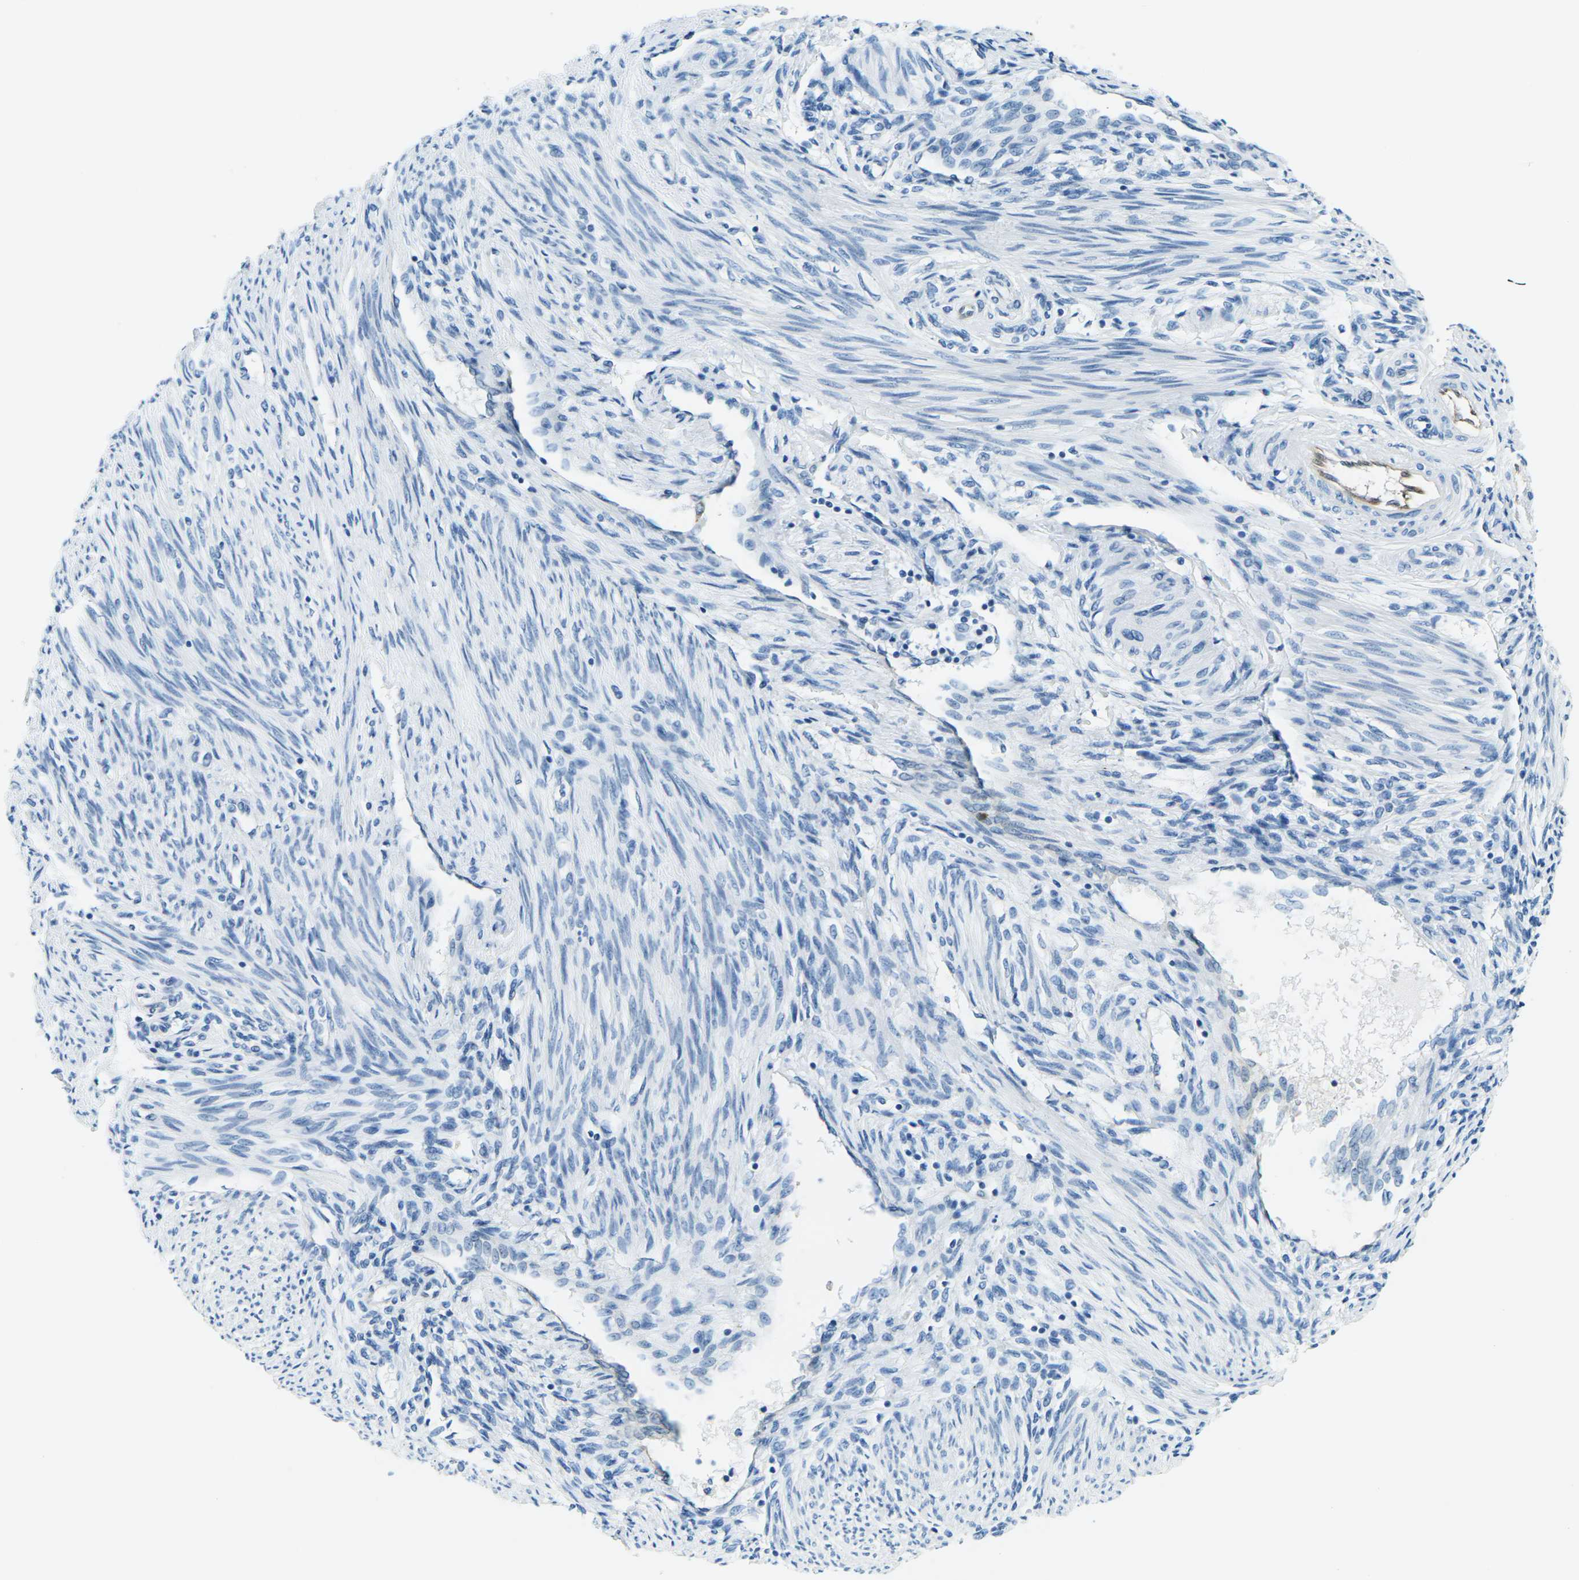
{"staining": {"intensity": "negative", "quantity": "none", "location": "none"}, "tissue": "endometrium", "cell_type": "Cells in endometrial stroma", "image_type": "normal", "snomed": [{"axis": "morphology", "description": "Normal tissue, NOS"}, {"axis": "topography", "description": "Endometrium"}], "caption": "Cells in endometrial stroma show no significant protein positivity in unremarkable endometrium. (Brightfield microscopy of DAB (3,3'-diaminobenzidine) immunohistochemistry (IHC) at high magnification).", "gene": "OCLN", "patient": {"sex": "female", "age": 42}}